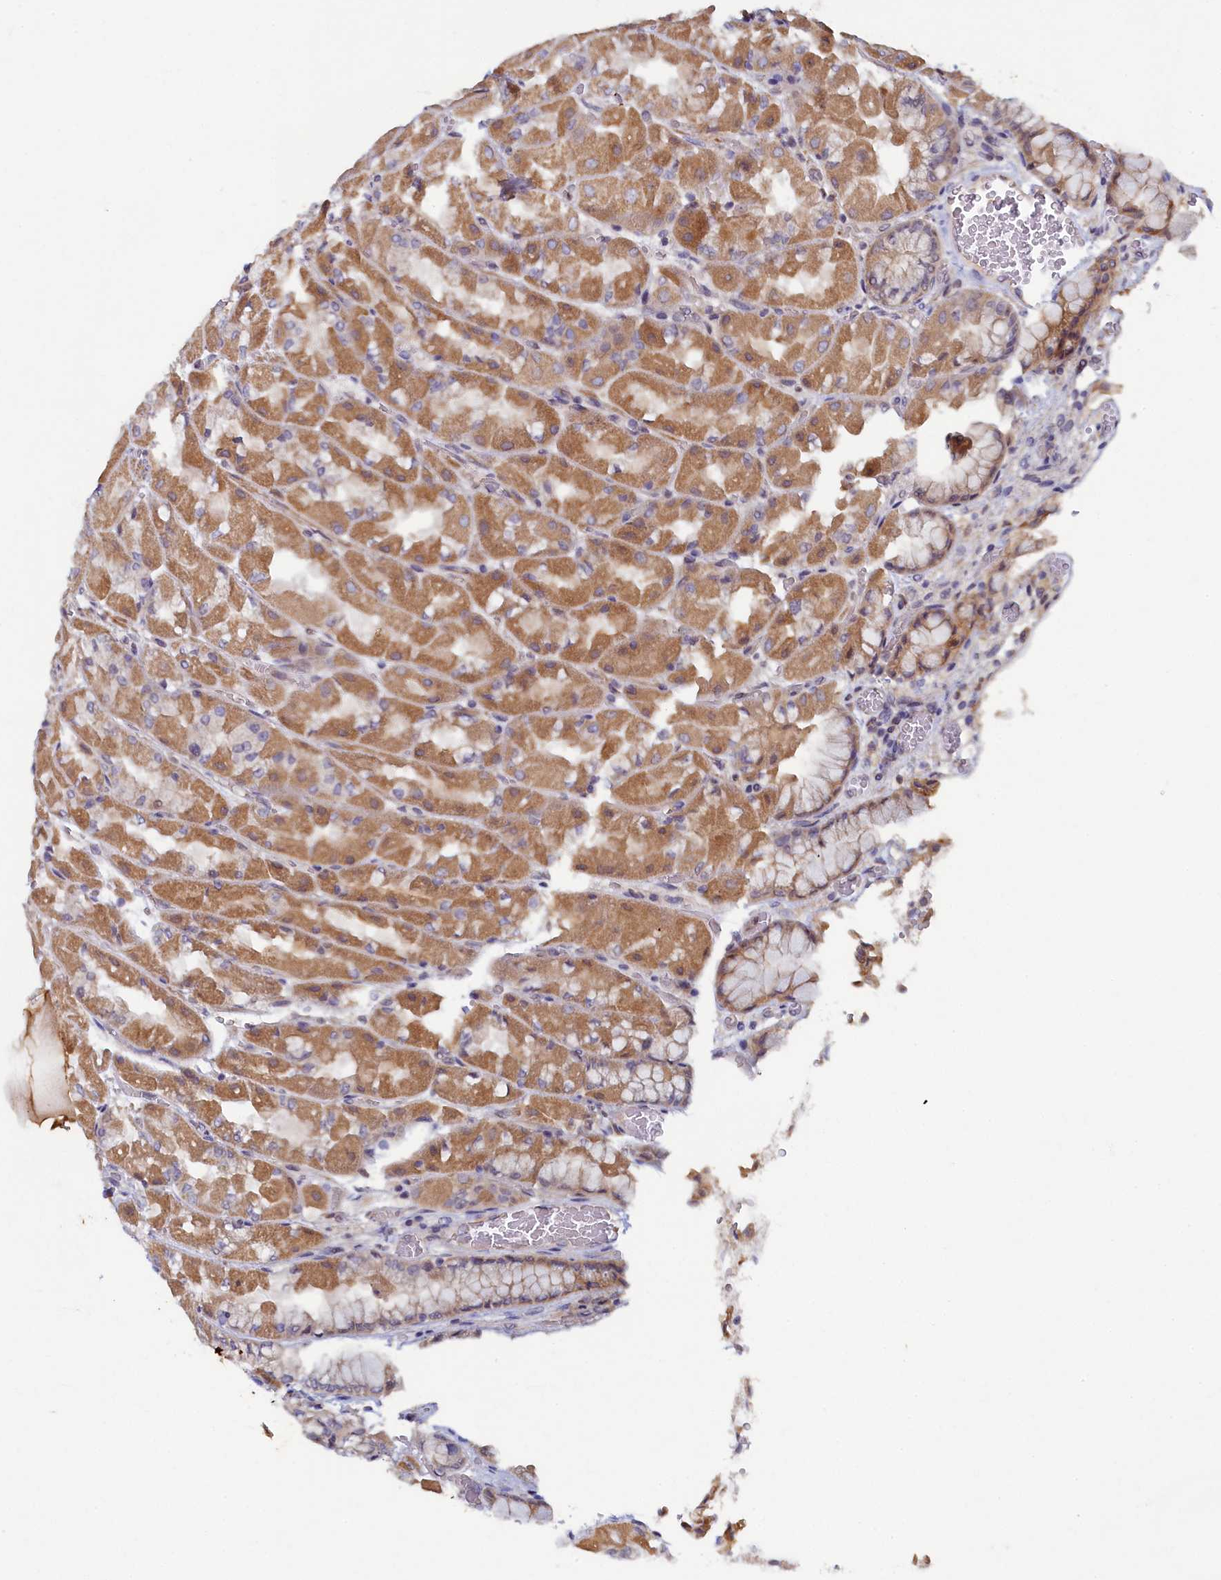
{"staining": {"intensity": "moderate", "quantity": "25%-75%", "location": "cytoplasmic/membranous"}, "tissue": "stomach", "cell_type": "Glandular cells", "image_type": "normal", "snomed": [{"axis": "morphology", "description": "Normal tissue, NOS"}, {"axis": "topography", "description": "Stomach"}], "caption": "Immunohistochemistry (IHC) of unremarkable stomach exhibits medium levels of moderate cytoplasmic/membranous expression in approximately 25%-75% of glandular cells.", "gene": "CEP20", "patient": {"sex": "female", "age": 61}}